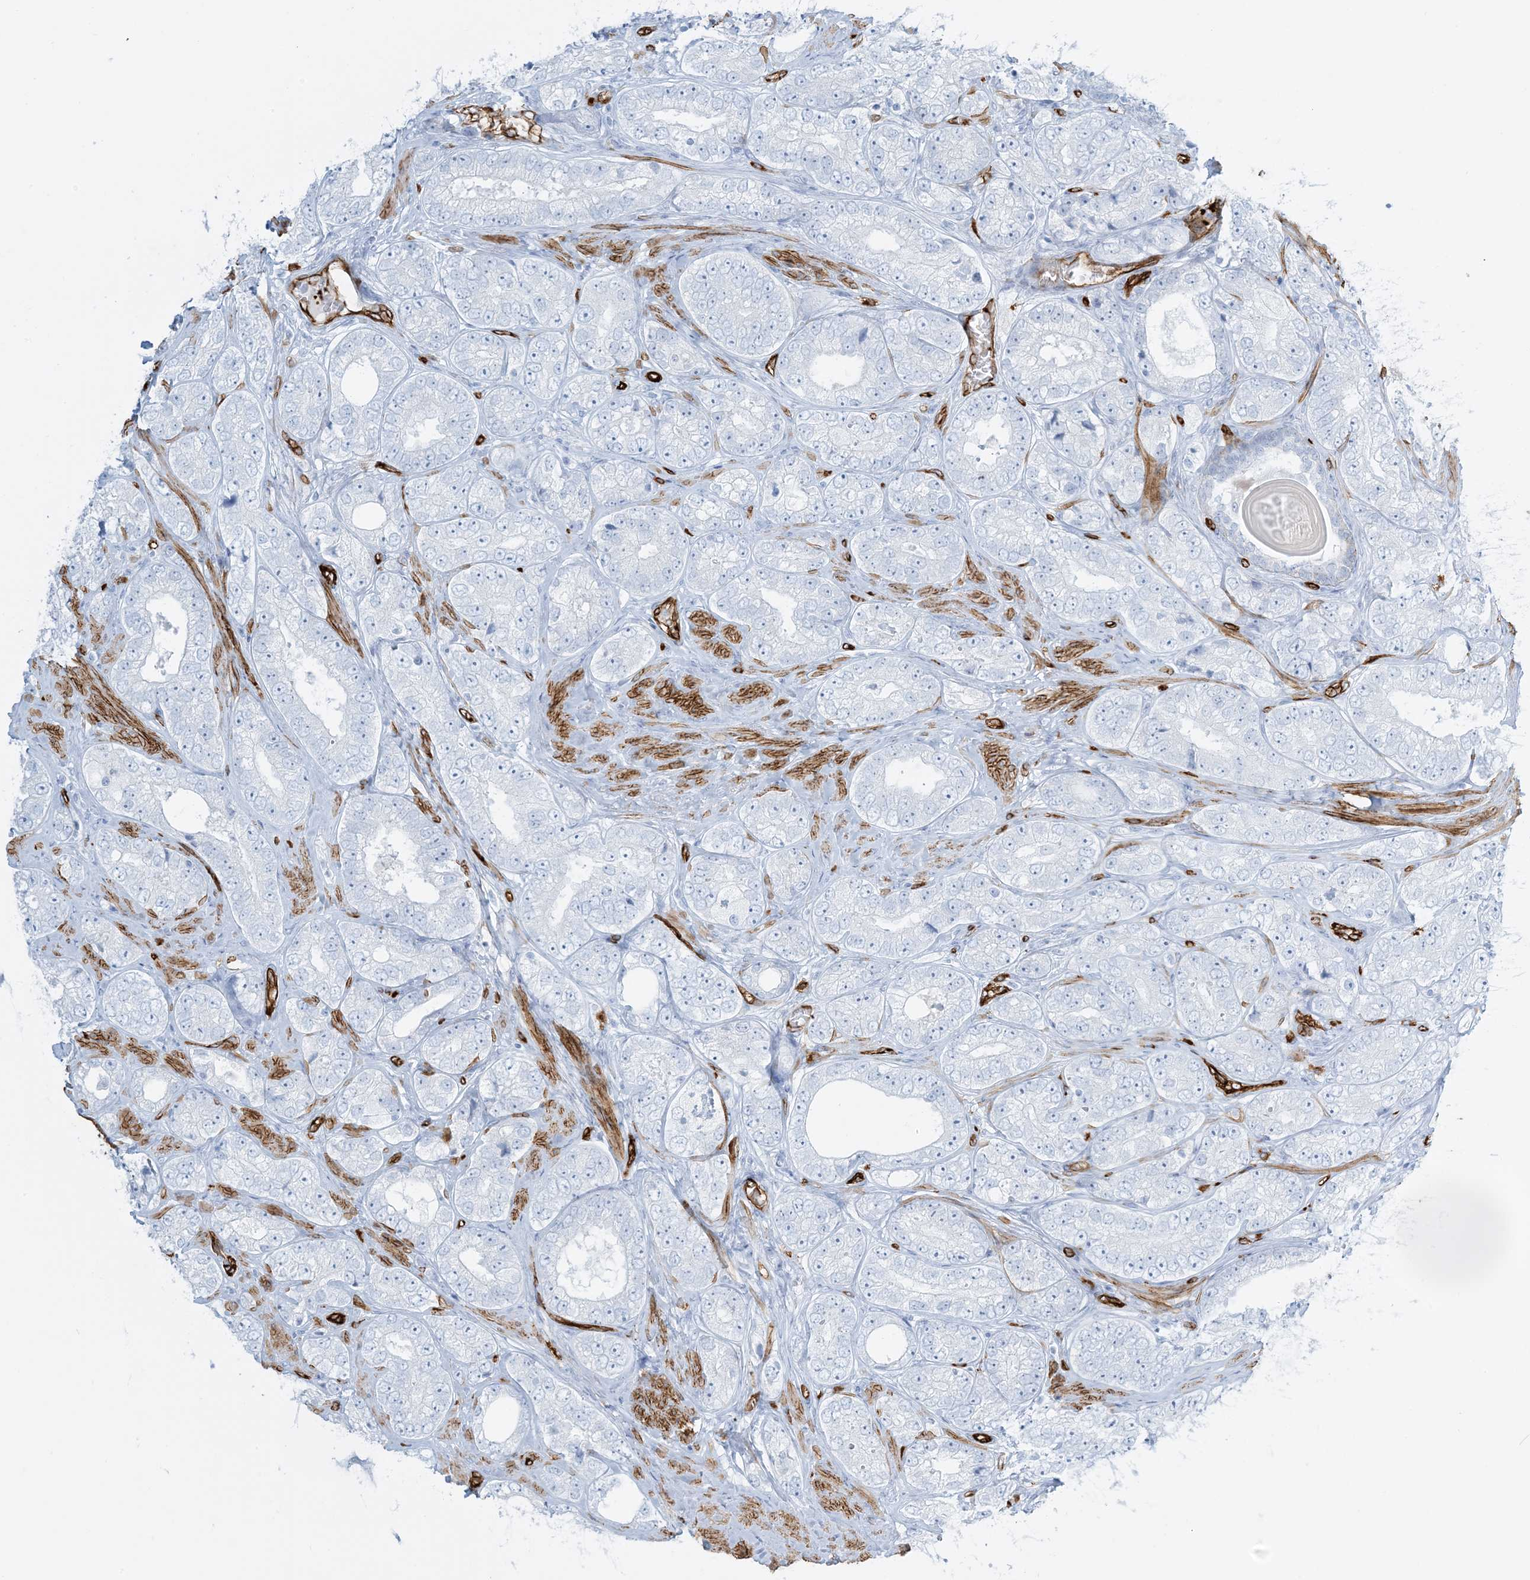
{"staining": {"intensity": "negative", "quantity": "none", "location": "none"}, "tissue": "prostate cancer", "cell_type": "Tumor cells", "image_type": "cancer", "snomed": [{"axis": "morphology", "description": "Adenocarcinoma, High grade"}, {"axis": "topography", "description": "Prostate"}], "caption": "The micrograph demonstrates no staining of tumor cells in prostate cancer. (DAB immunohistochemistry (IHC) with hematoxylin counter stain).", "gene": "EPS8L3", "patient": {"sex": "male", "age": 56}}